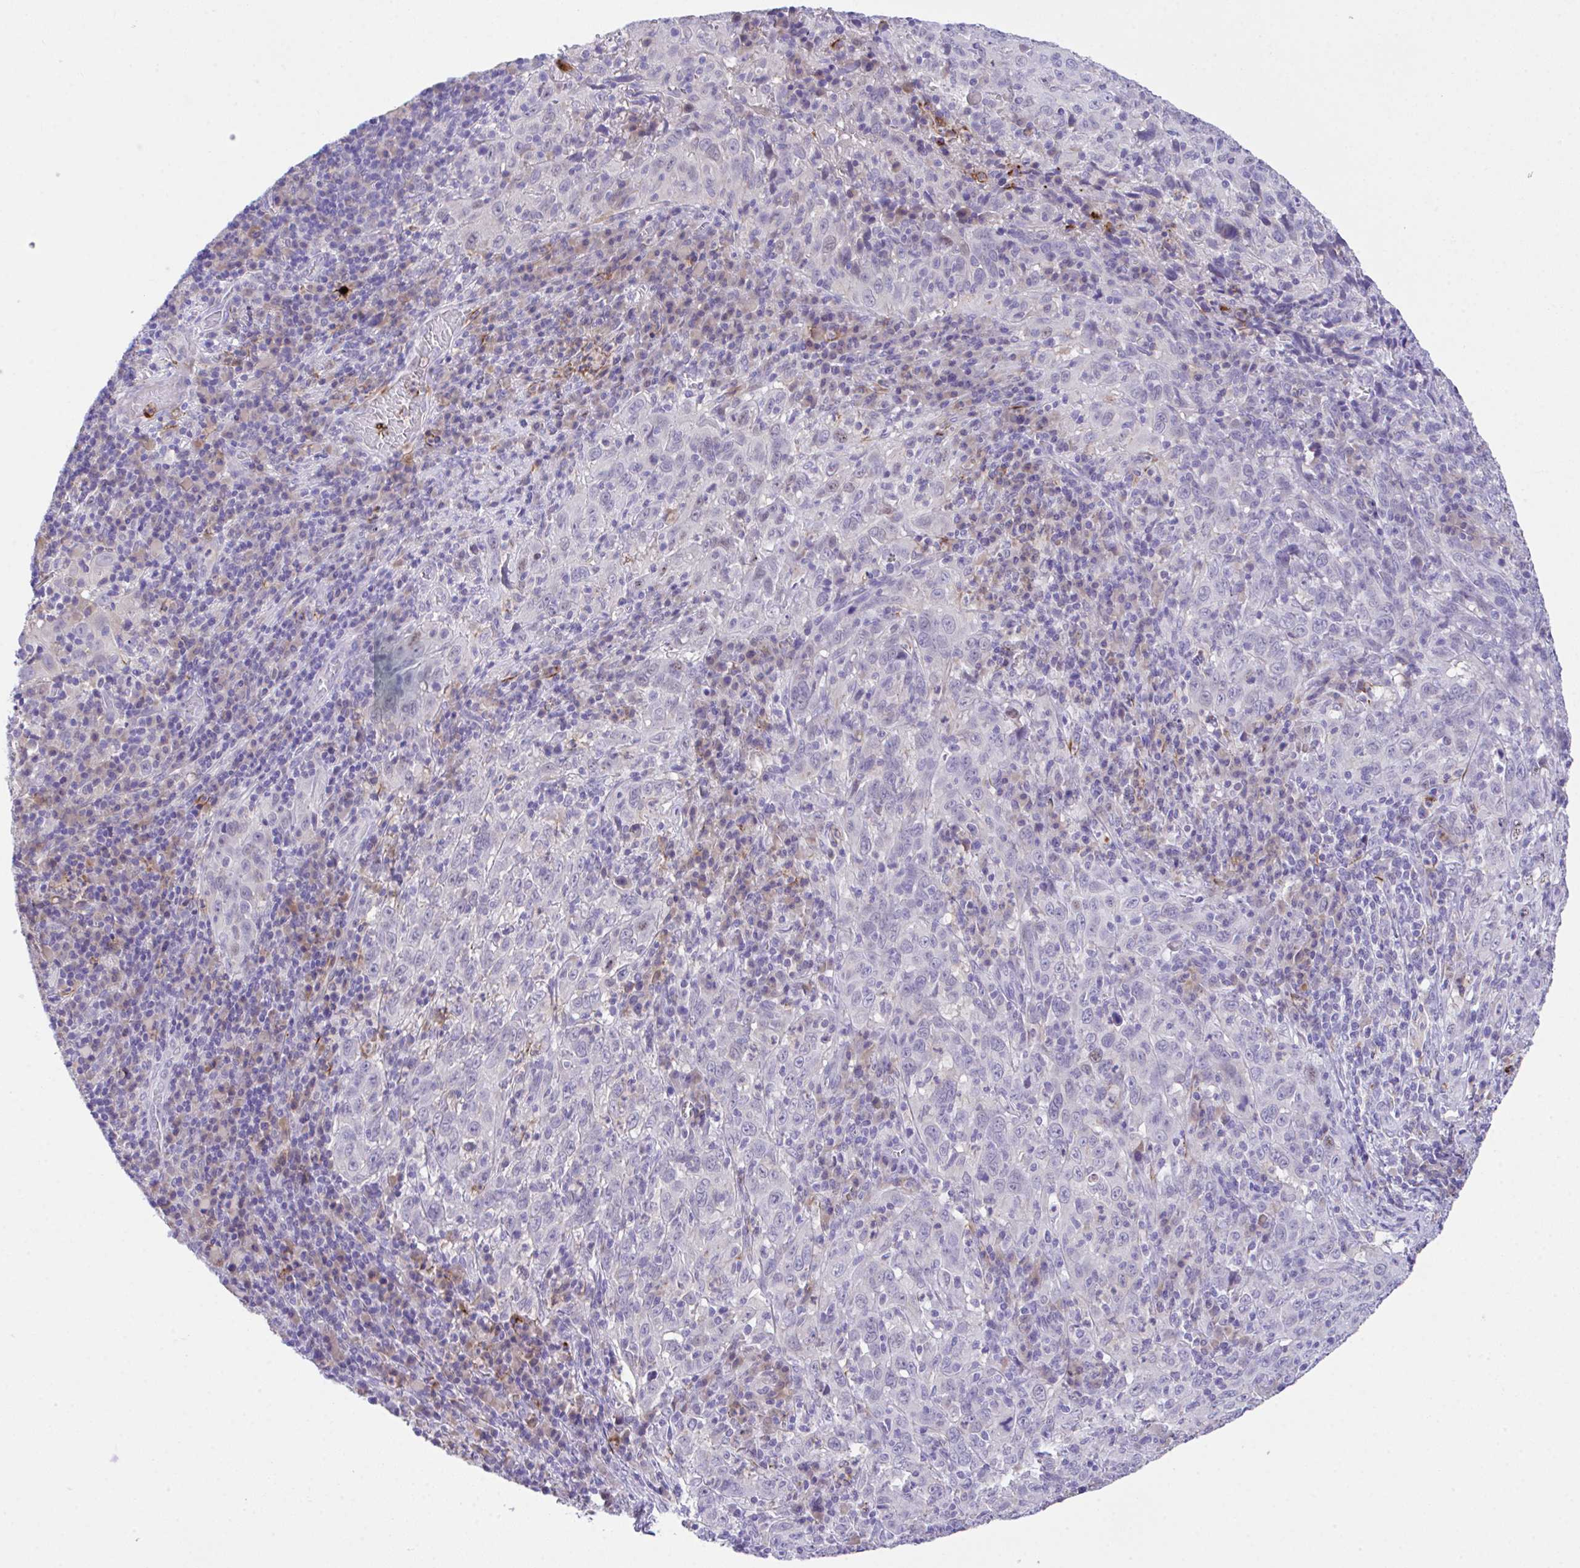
{"staining": {"intensity": "weak", "quantity": "<25%", "location": "nuclear"}, "tissue": "cervical cancer", "cell_type": "Tumor cells", "image_type": "cancer", "snomed": [{"axis": "morphology", "description": "Squamous cell carcinoma, NOS"}, {"axis": "topography", "description": "Cervix"}], "caption": "IHC micrograph of neoplastic tissue: cervical cancer (squamous cell carcinoma) stained with DAB (3,3'-diaminobenzidine) reveals no significant protein expression in tumor cells.", "gene": "HOXB4", "patient": {"sex": "female", "age": 46}}